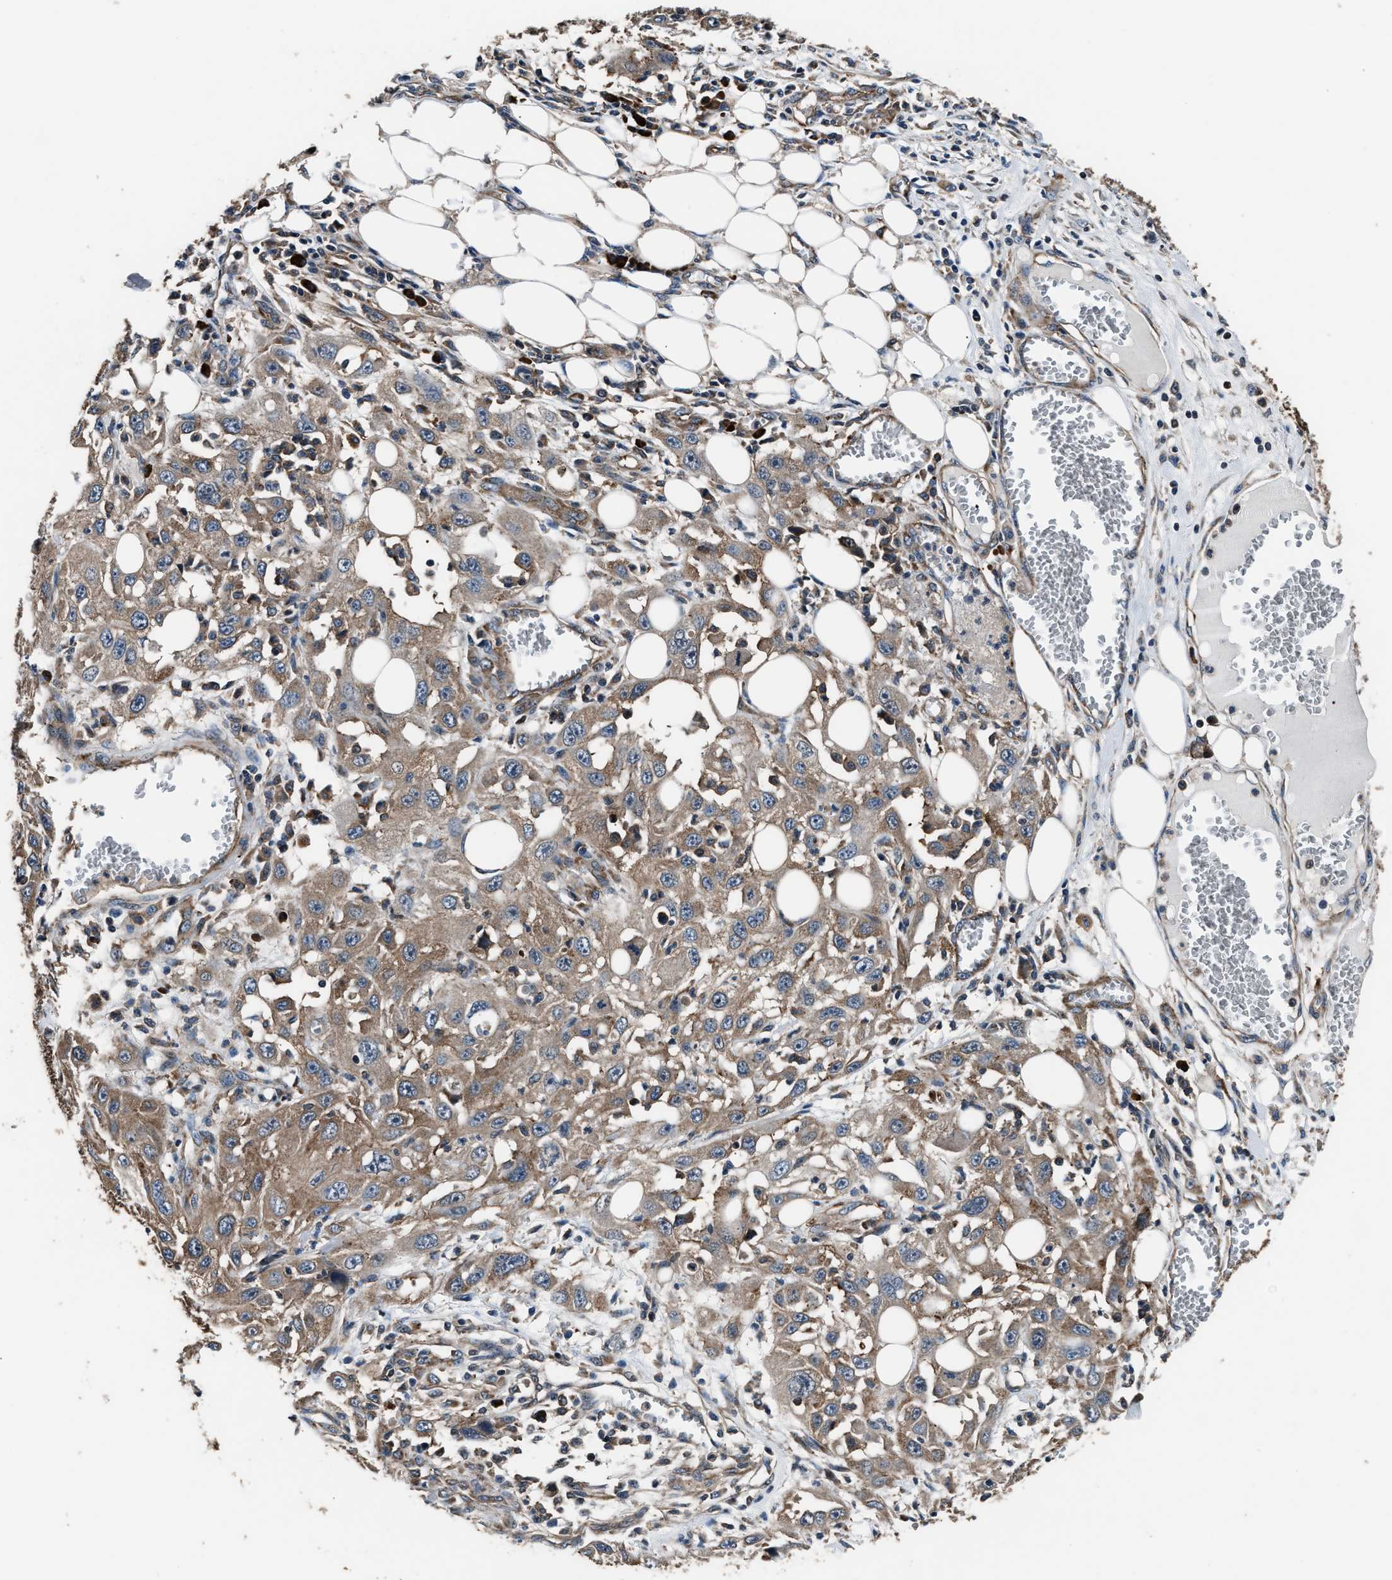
{"staining": {"intensity": "moderate", "quantity": ">75%", "location": "cytoplasmic/membranous"}, "tissue": "skin cancer", "cell_type": "Tumor cells", "image_type": "cancer", "snomed": [{"axis": "morphology", "description": "Squamous cell carcinoma, NOS"}, {"axis": "topography", "description": "Skin"}], "caption": "This histopathology image demonstrates squamous cell carcinoma (skin) stained with immunohistochemistry (IHC) to label a protein in brown. The cytoplasmic/membranous of tumor cells show moderate positivity for the protein. Nuclei are counter-stained blue.", "gene": "IMPDH2", "patient": {"sex": "male", "age": 75}}